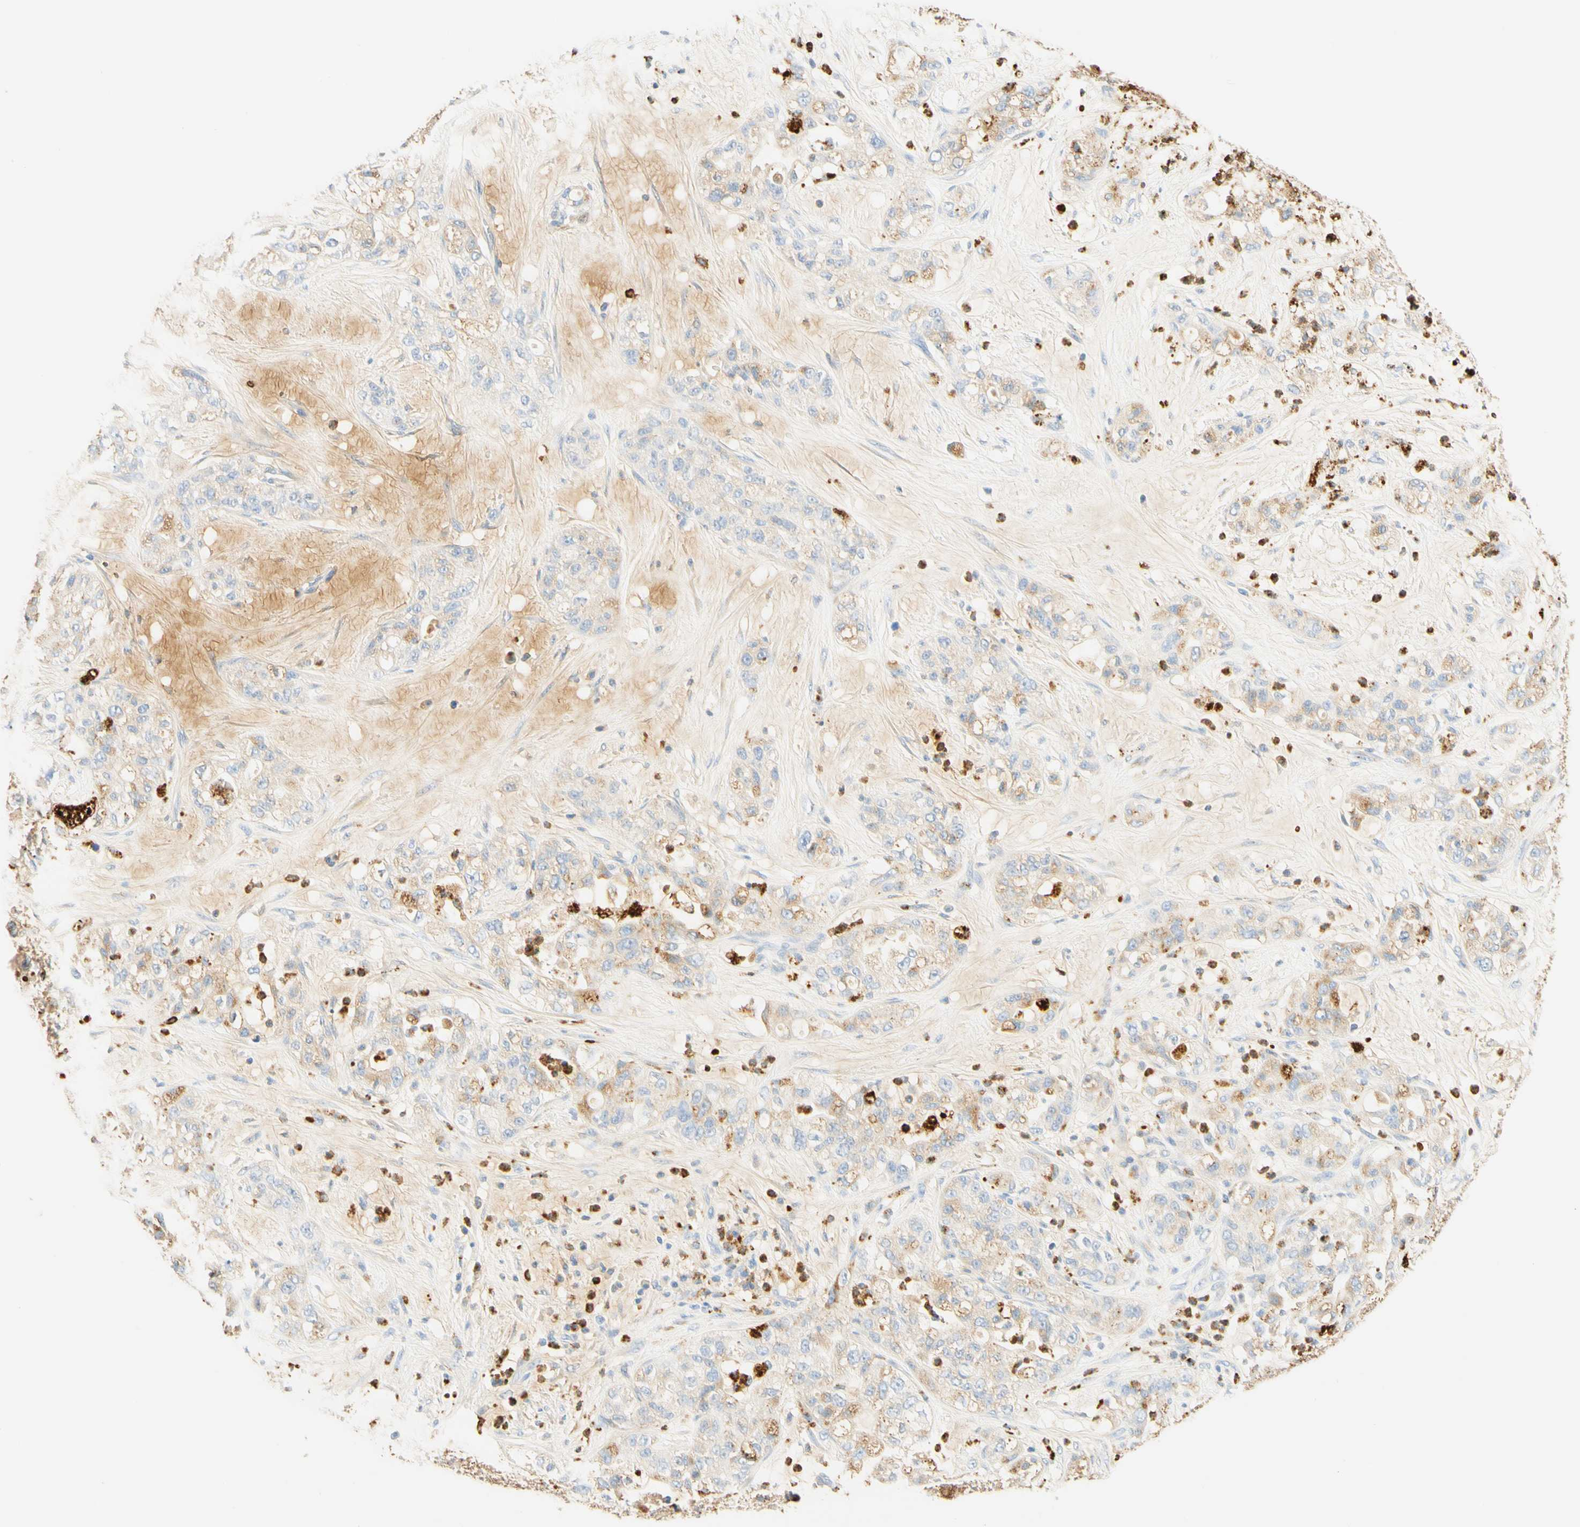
{"staining": {"intensity": "weak", "quantity": ">75%", "location": "cytoplasmic/membranous"}, "tissue": "pancreatic cancer", "cell_type": "Tumor cells", "image_type": "cancer", "snomed": [{"axis": "morphology", "description": "Adenocarcinoma, NOS"}, {"axis": "topography", "description": "Pancreas"}], "caption": "High-power microscopy captured an IHC image of pancreatic cancer (adenocarcinoma), revealing weak cytoplasmic/membranous positivity in about >75% of tumor cells.", "gene": "CD63", "patient": {"sex": "female", "age": 78}}